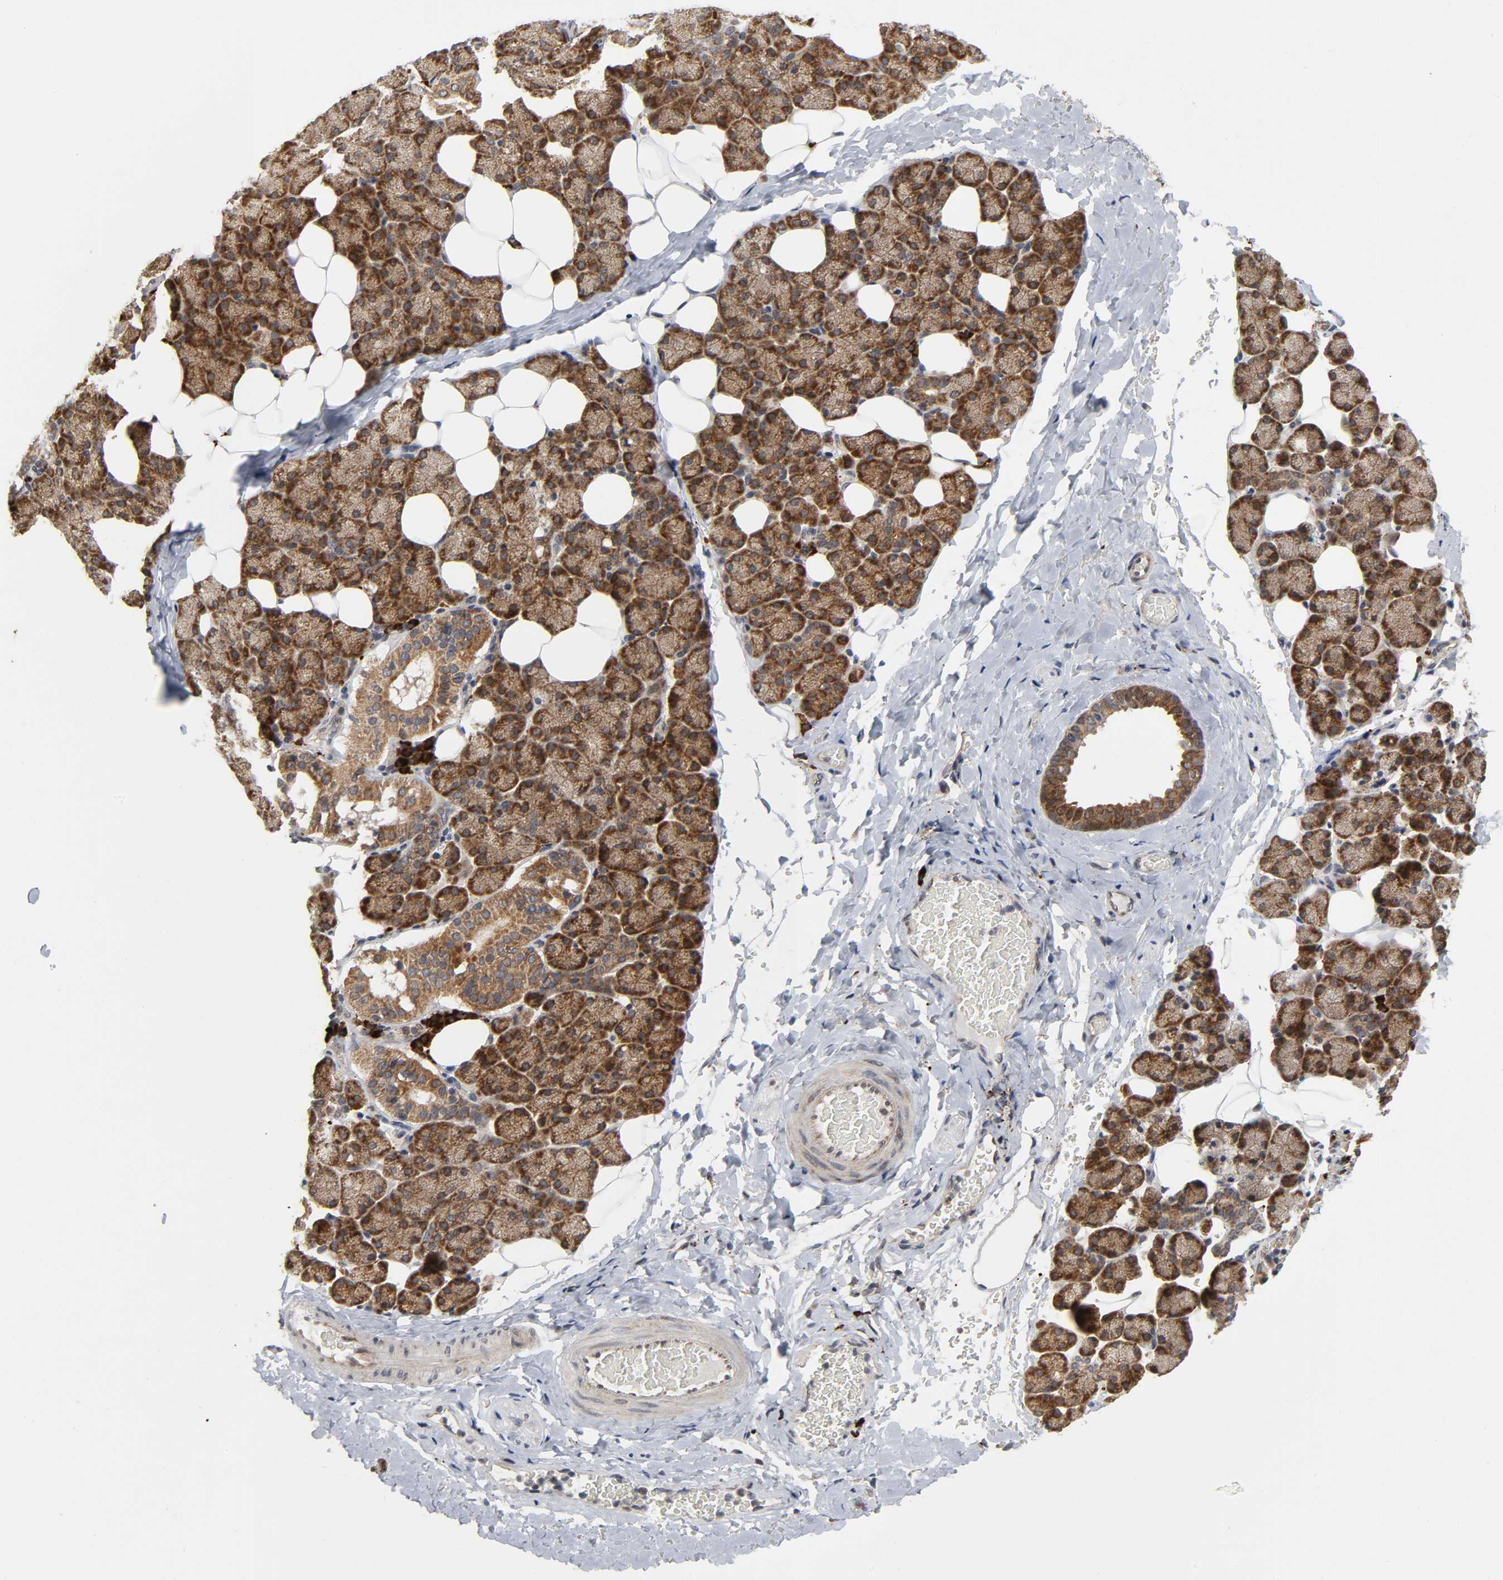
{"staining": {"intensity": "strong", "quantity": ">75%", "location": "cytoplasmic/membranous"}, "tissue": "salivary gland", "cell_type": "Glandular cells", "image_type": "normal", "snomed": [{"axis": "morphology", "description": "Normal tissue, NOS"}, {"axis": "topography", "description": "Lymph node"}, {"axis": "topography", "description": "Salivary gland"}], "caption": "Immunohistochemical staining of unremarkable salivary gland exhibits high levels of strong cytoplasmic/membranous positivity in approximately >75% of glandular cells.", "gene": "SLC30A9", "patient": {"sex": "male", "age": 8}}